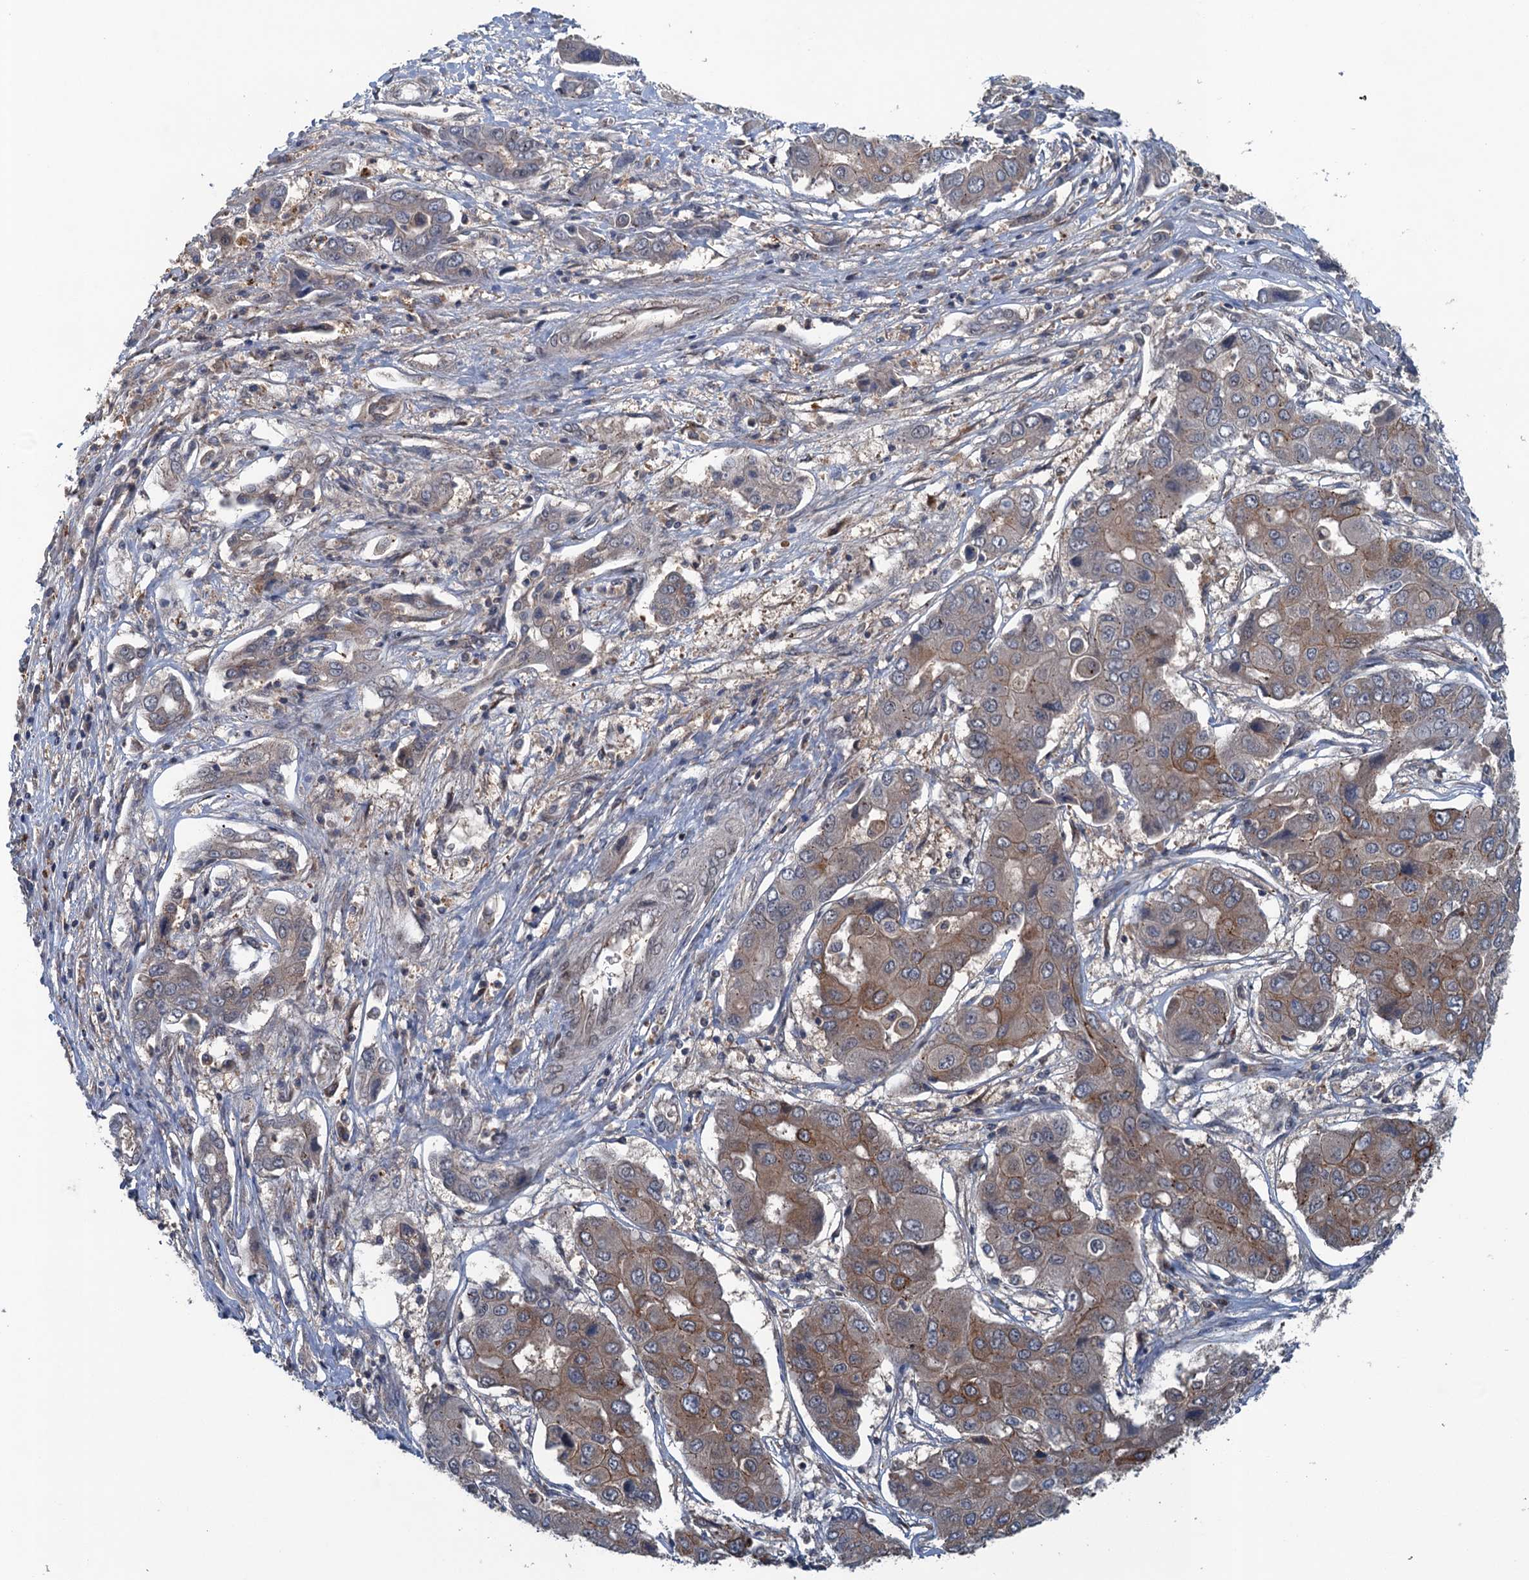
{"staining": {"intensity": "moderate", "quantity": "25%-75%", "location": "cytoplasmic/membranous"}, "tissue": "liver cancer", "cell_type": "Tumor cells", "image_type": "cancer", "snomed": [{"axis": "morphology", "description": "Cholangiocarcinoma"}, {"axis": "topography", "description": "Liver"}], "caption": "Protein analysis of liver cancer tissue displays moderate cytoplasmic/membranous positivity in approximately 25%-75% of tumor cells.", "gene": "RNF165", "patient": {"sex": "male", "age": 67}}